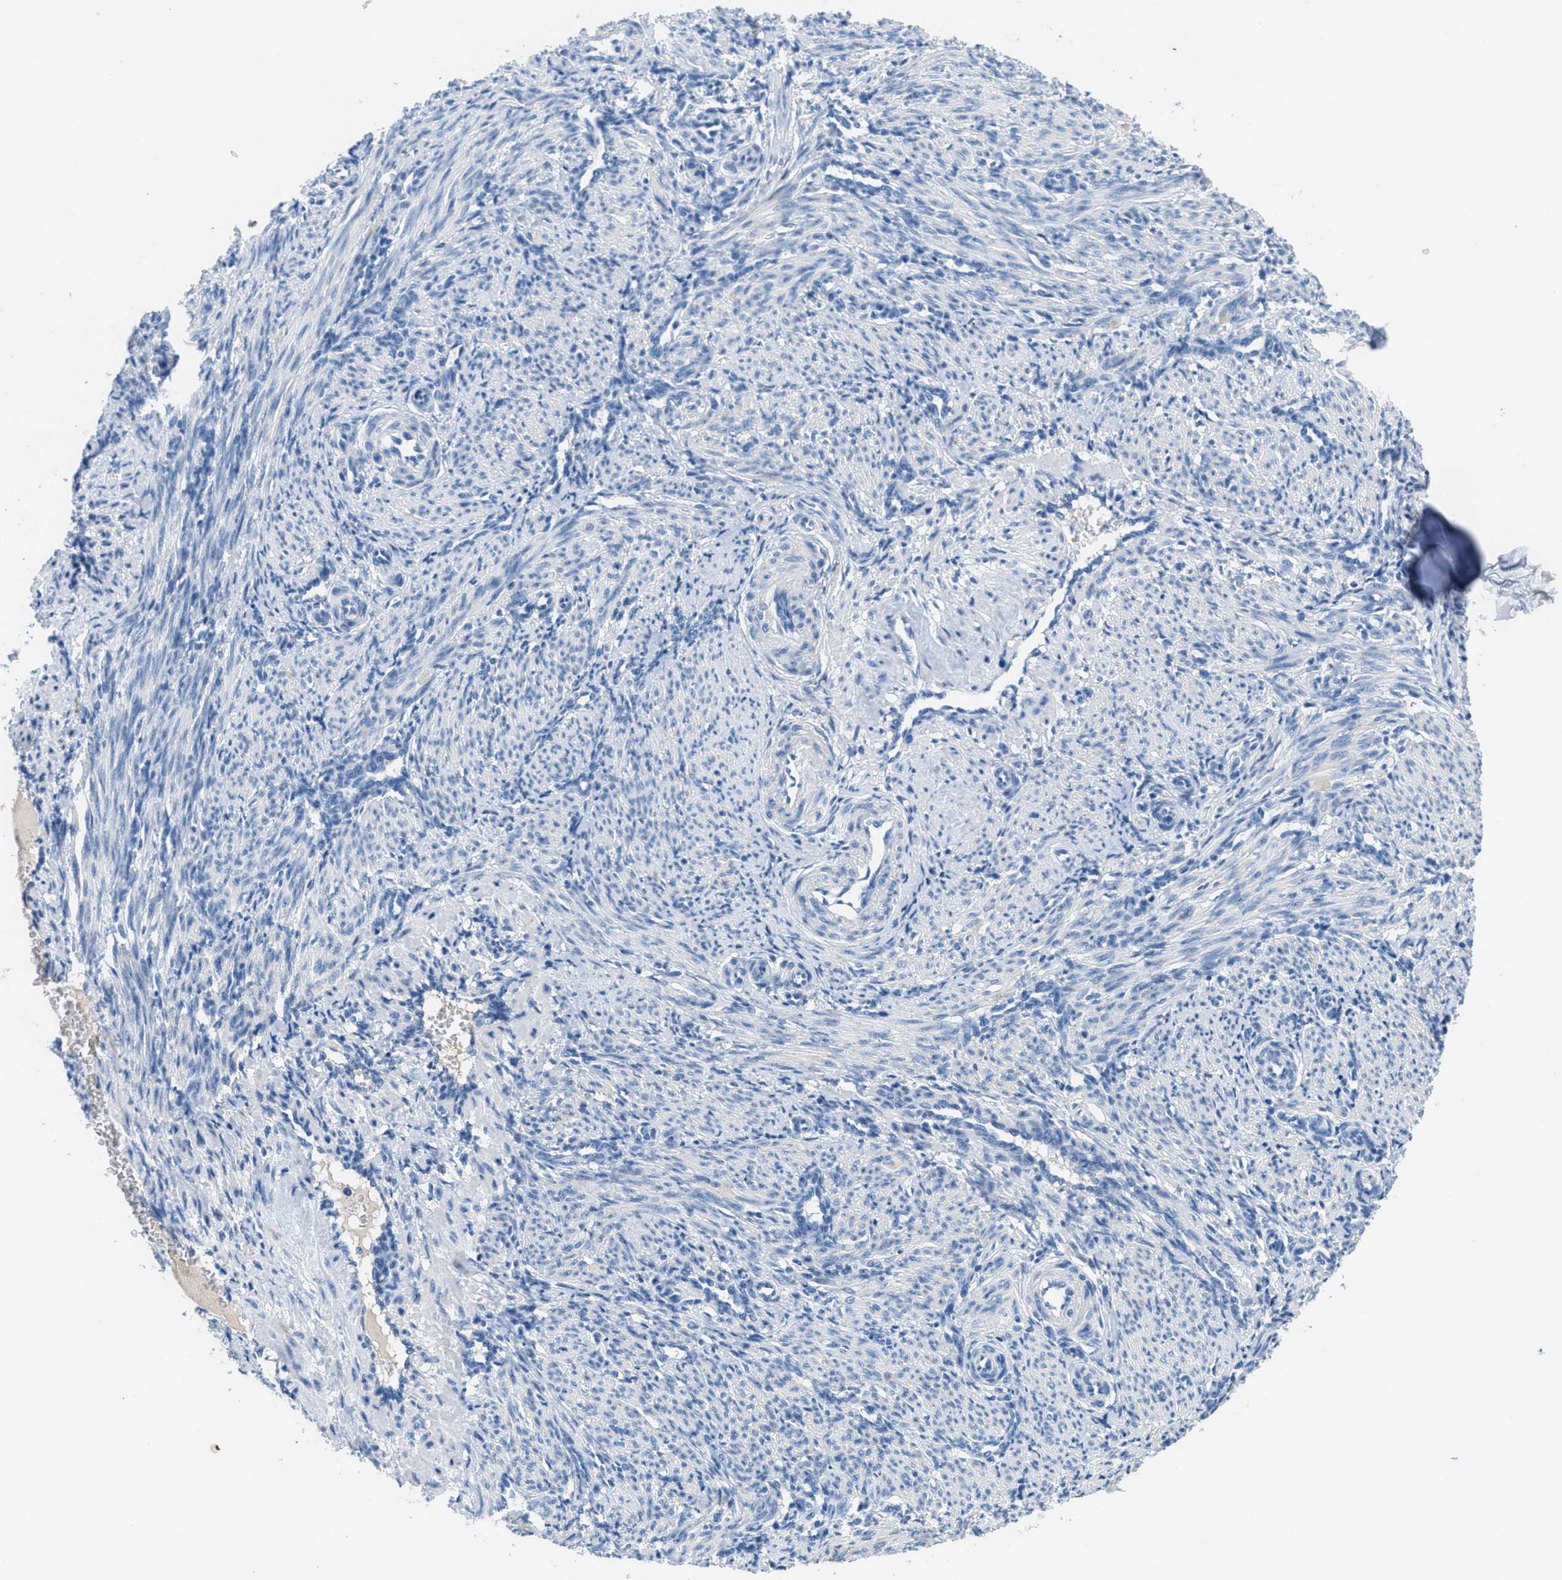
{"staining": {"intensity": "negative", "quantity": "none", "location": "none"}, "tissue": "smooth muscle", "cell_type": "Smooth muscle cells", "image_type": "normal", "snomed": [{"axis": "morphology", "description": "Normal tissue, NOS"}, {"axis": "topography", "description": "Endometrium"}], "caption": "The immunohistochemistry (IHC) micrograph has no significant expression in smooth muscle cells of smooth muscle.", "gene": "MGARP", "patient": {"sex": "female", "age": 33}}